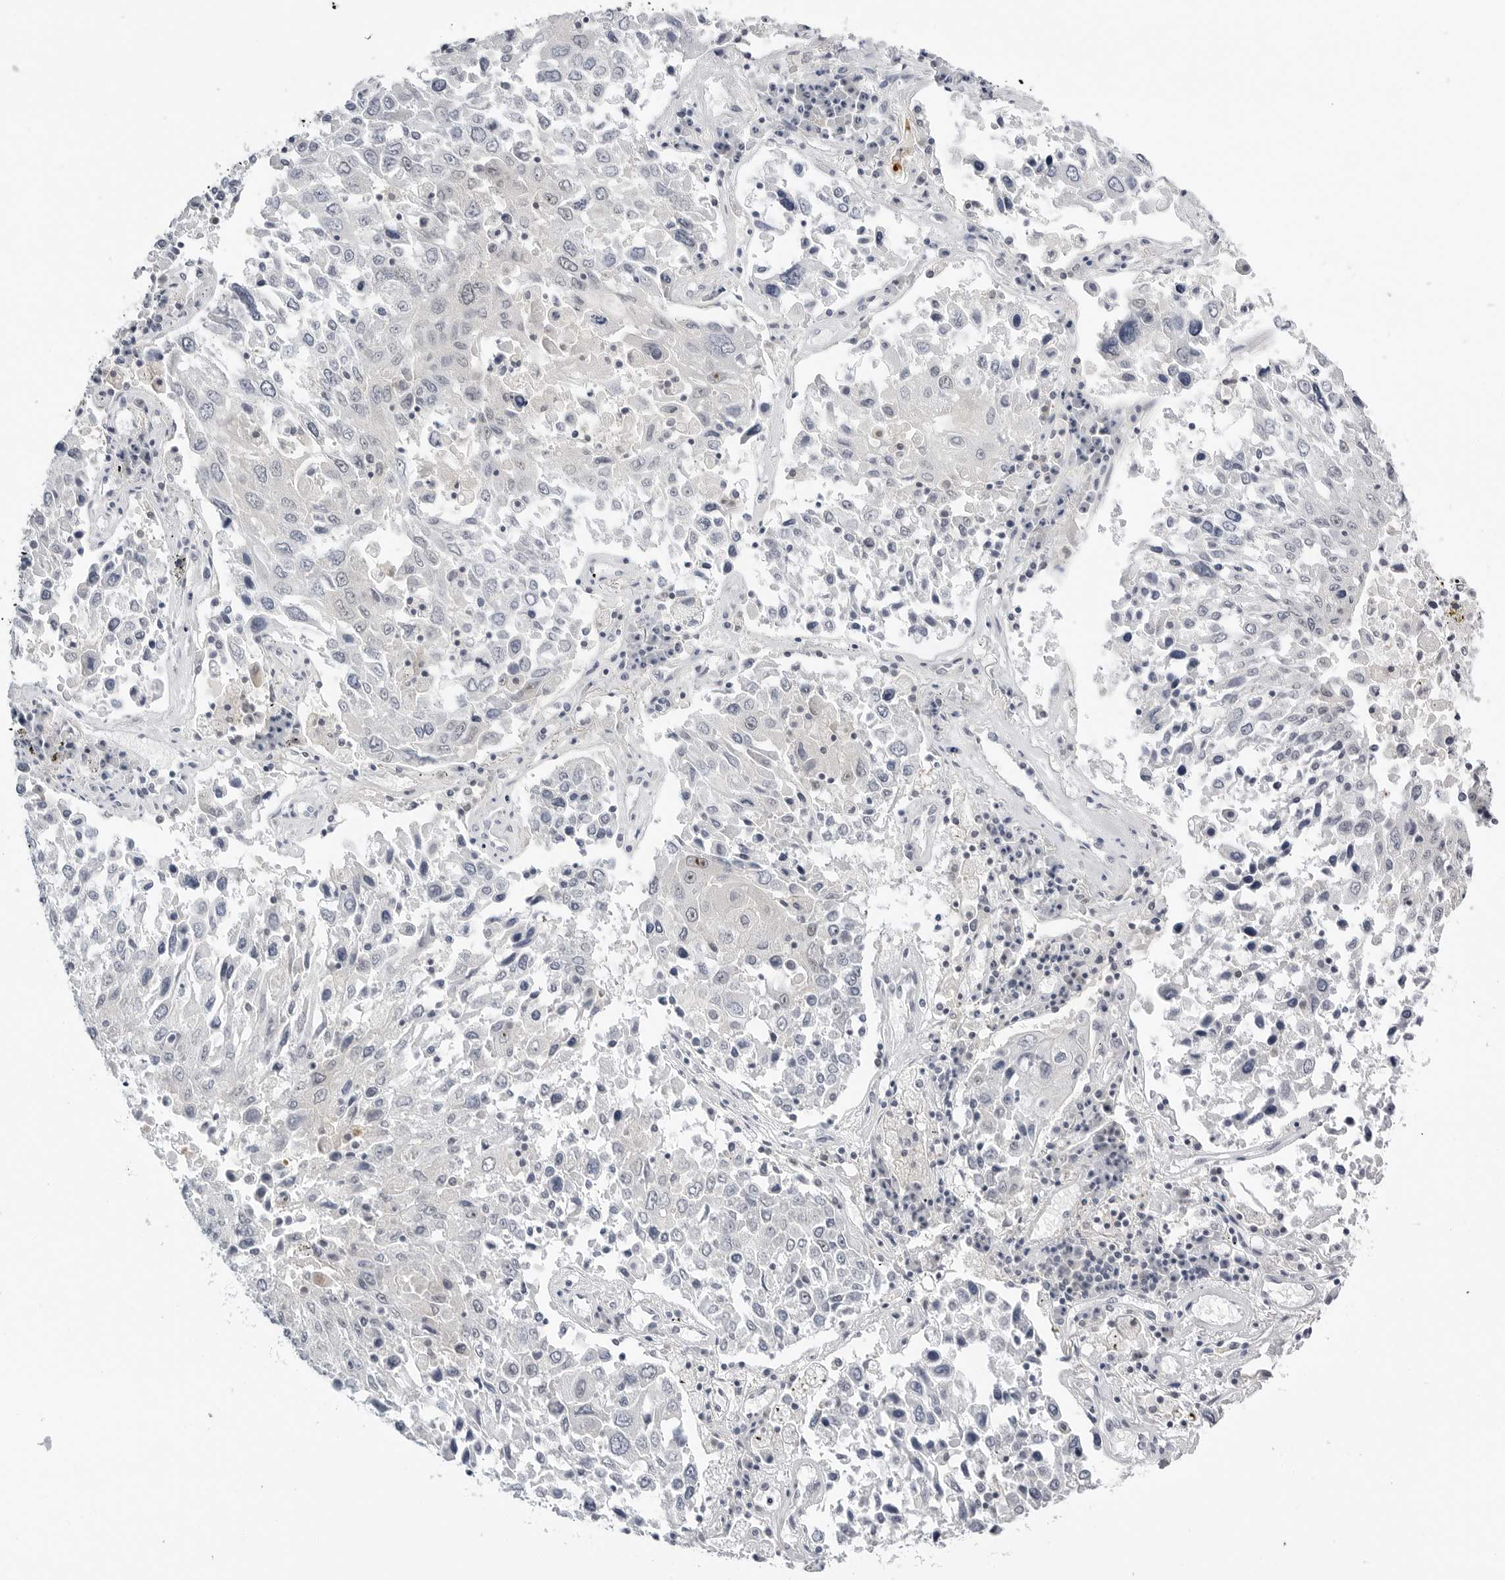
{"staining": {"intensity": "negative", "quantity": "none", "location": "none"}, "tissue": "lung cancer", "cell_type": "Tumor cells", "image_type": "cancer", "snomed": [{"axis": "morphology", "description": "Squamous cell carcinoma, NOS"}, {"axis": "topography", "description": "Lung"}], "caption": "High magnification brightfield microscopy of lung squamous cell carcinoma stained with DAB (brown) and counterstained with hematoxylin (blue): tumor cells show no significant expression.", "gene": "MAP2K5", "patient": {"sex": "male", "age": 65}}